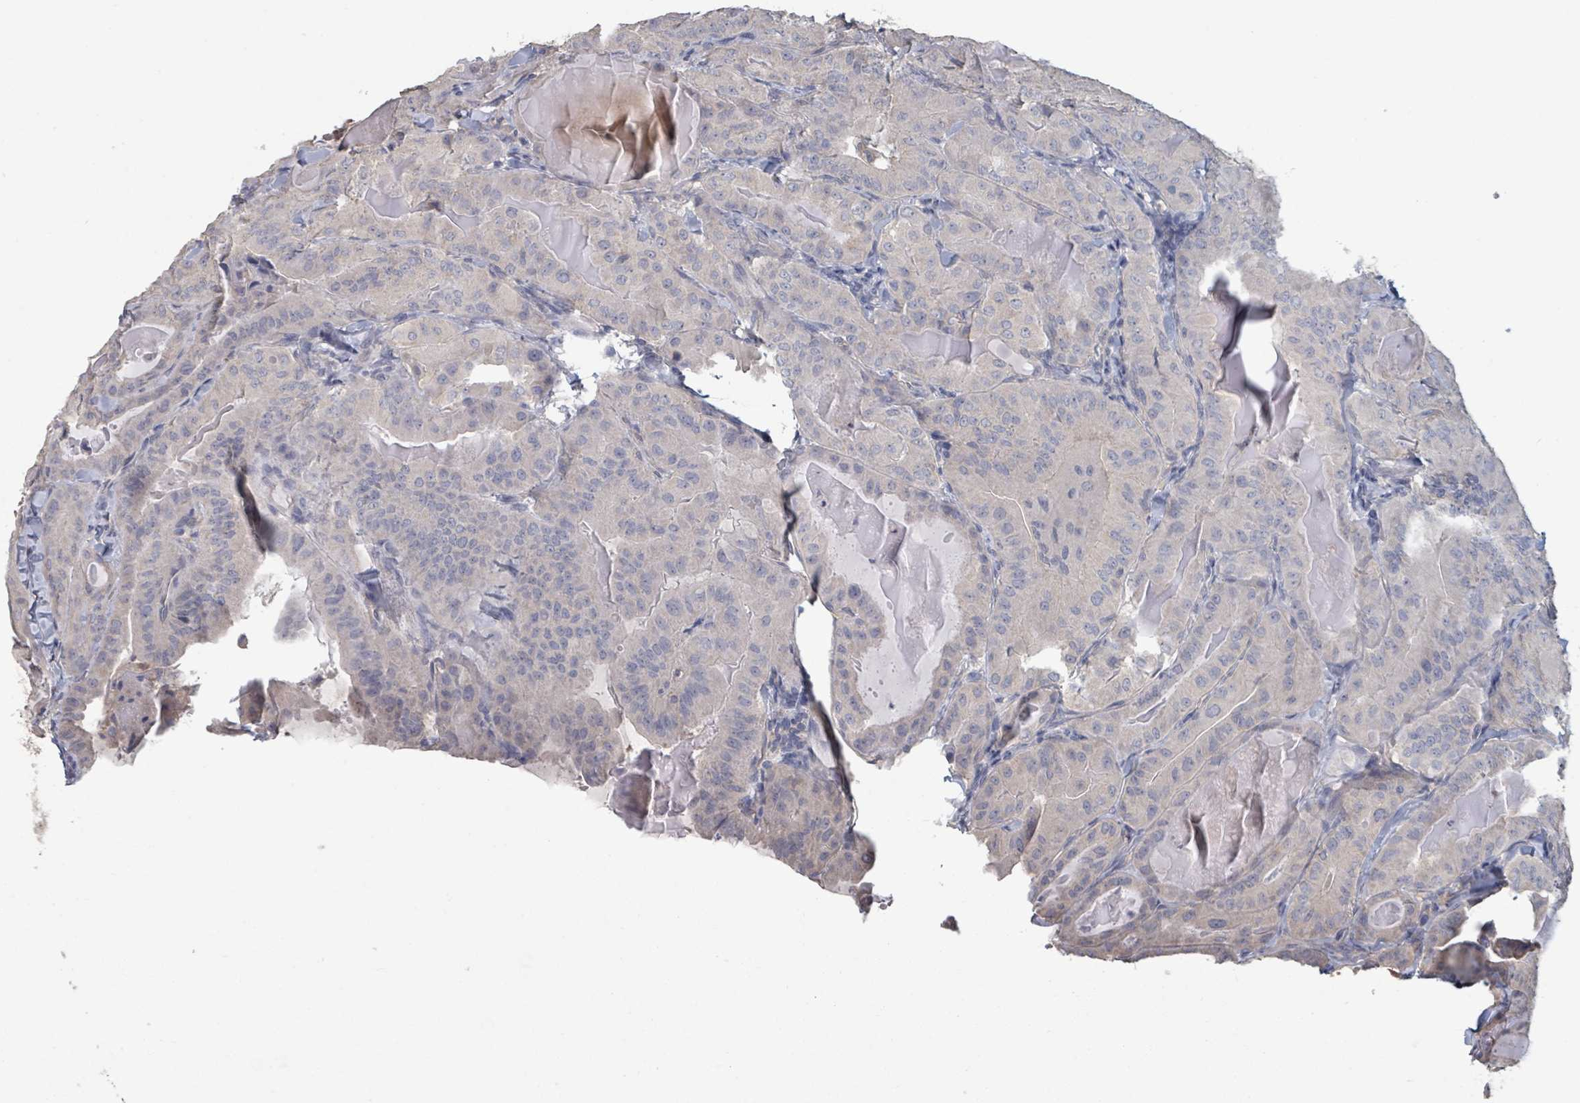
{"staining": {"intensity": "negative", "quantity": "none", "location": "none"}, "tissue": "thyroid cancer", "cell_type": "Tumor cells", "image_type": "cancer", "snomed": [{"axis": "morphology", "description": "Papillary adenocarcinoma, NOS"}, {"axis": "topography", "description": "Thyroid gland"}], "caption": "High power microscopy image of an IHC photomicrograph of papillary adenocarcinoma (thyroid), revealing no significant positivity in tumor cells. The staining was performed using DAB (3,3'-diaminobenzidine) to visualize the protein expression in brown, while the nuclei were stained in blue with hematoxylin (Magnification: 20x).", "gene": "PLAUR", "patient": {"sex": "female", "age": 68}}